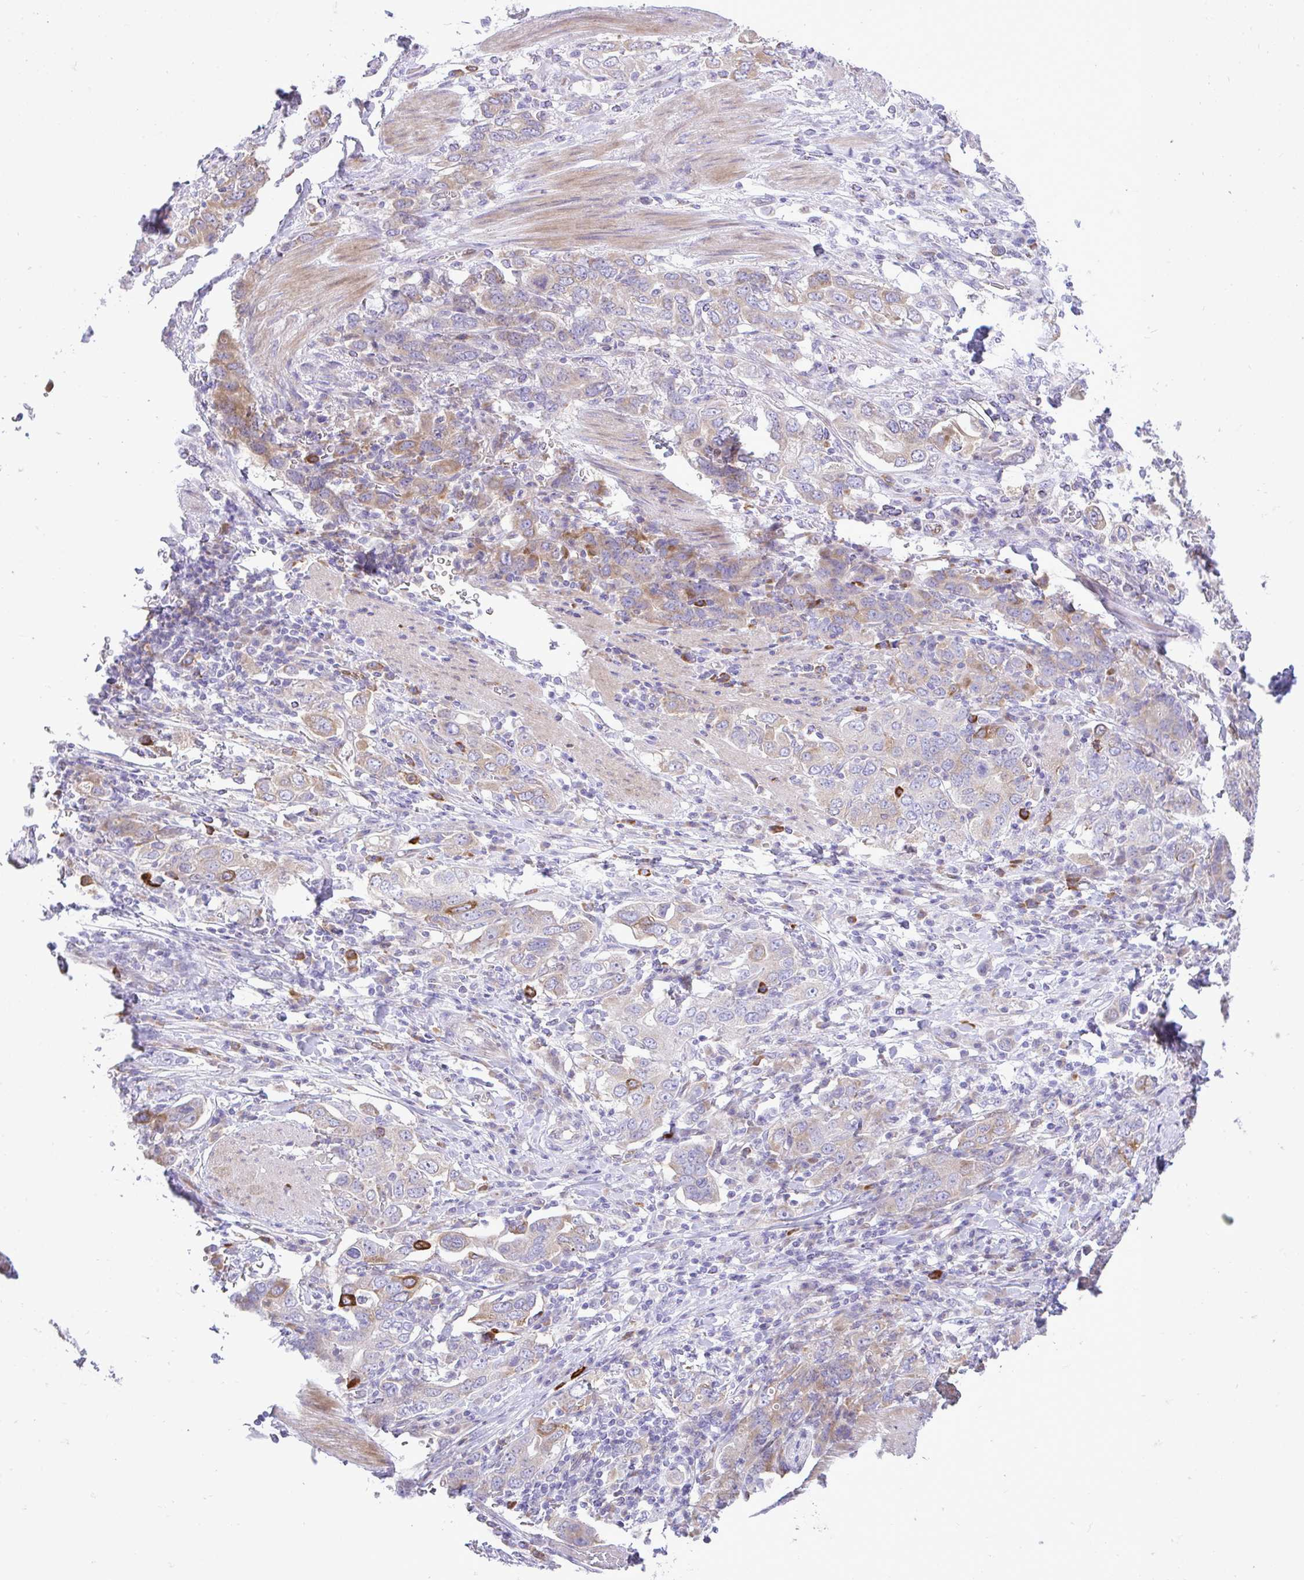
{"staining": {"intensity": "moderate", "quantity": "<25%", "location": "cytoplasmic/membranous"}, "tissue": "stomach cancer", "cell_type": "Tumor cells", "image_type": "cancer", "snomed": [{"axis": "morphology", "description": "Adenocarcinoma, NOS"}, {"axis": "topography", "description": "Stomach, upper"}, {"axis": "topography", "description": "Stomach"}], "caption": "Protein expression analysis of human adenocarcinoma (stomach) reveals moderate cytoplasmic/membranous expression in approximately <25% of tumor cells.", "gene": "EEF1A2", "patient": {"sex": "male", "age": 62}}